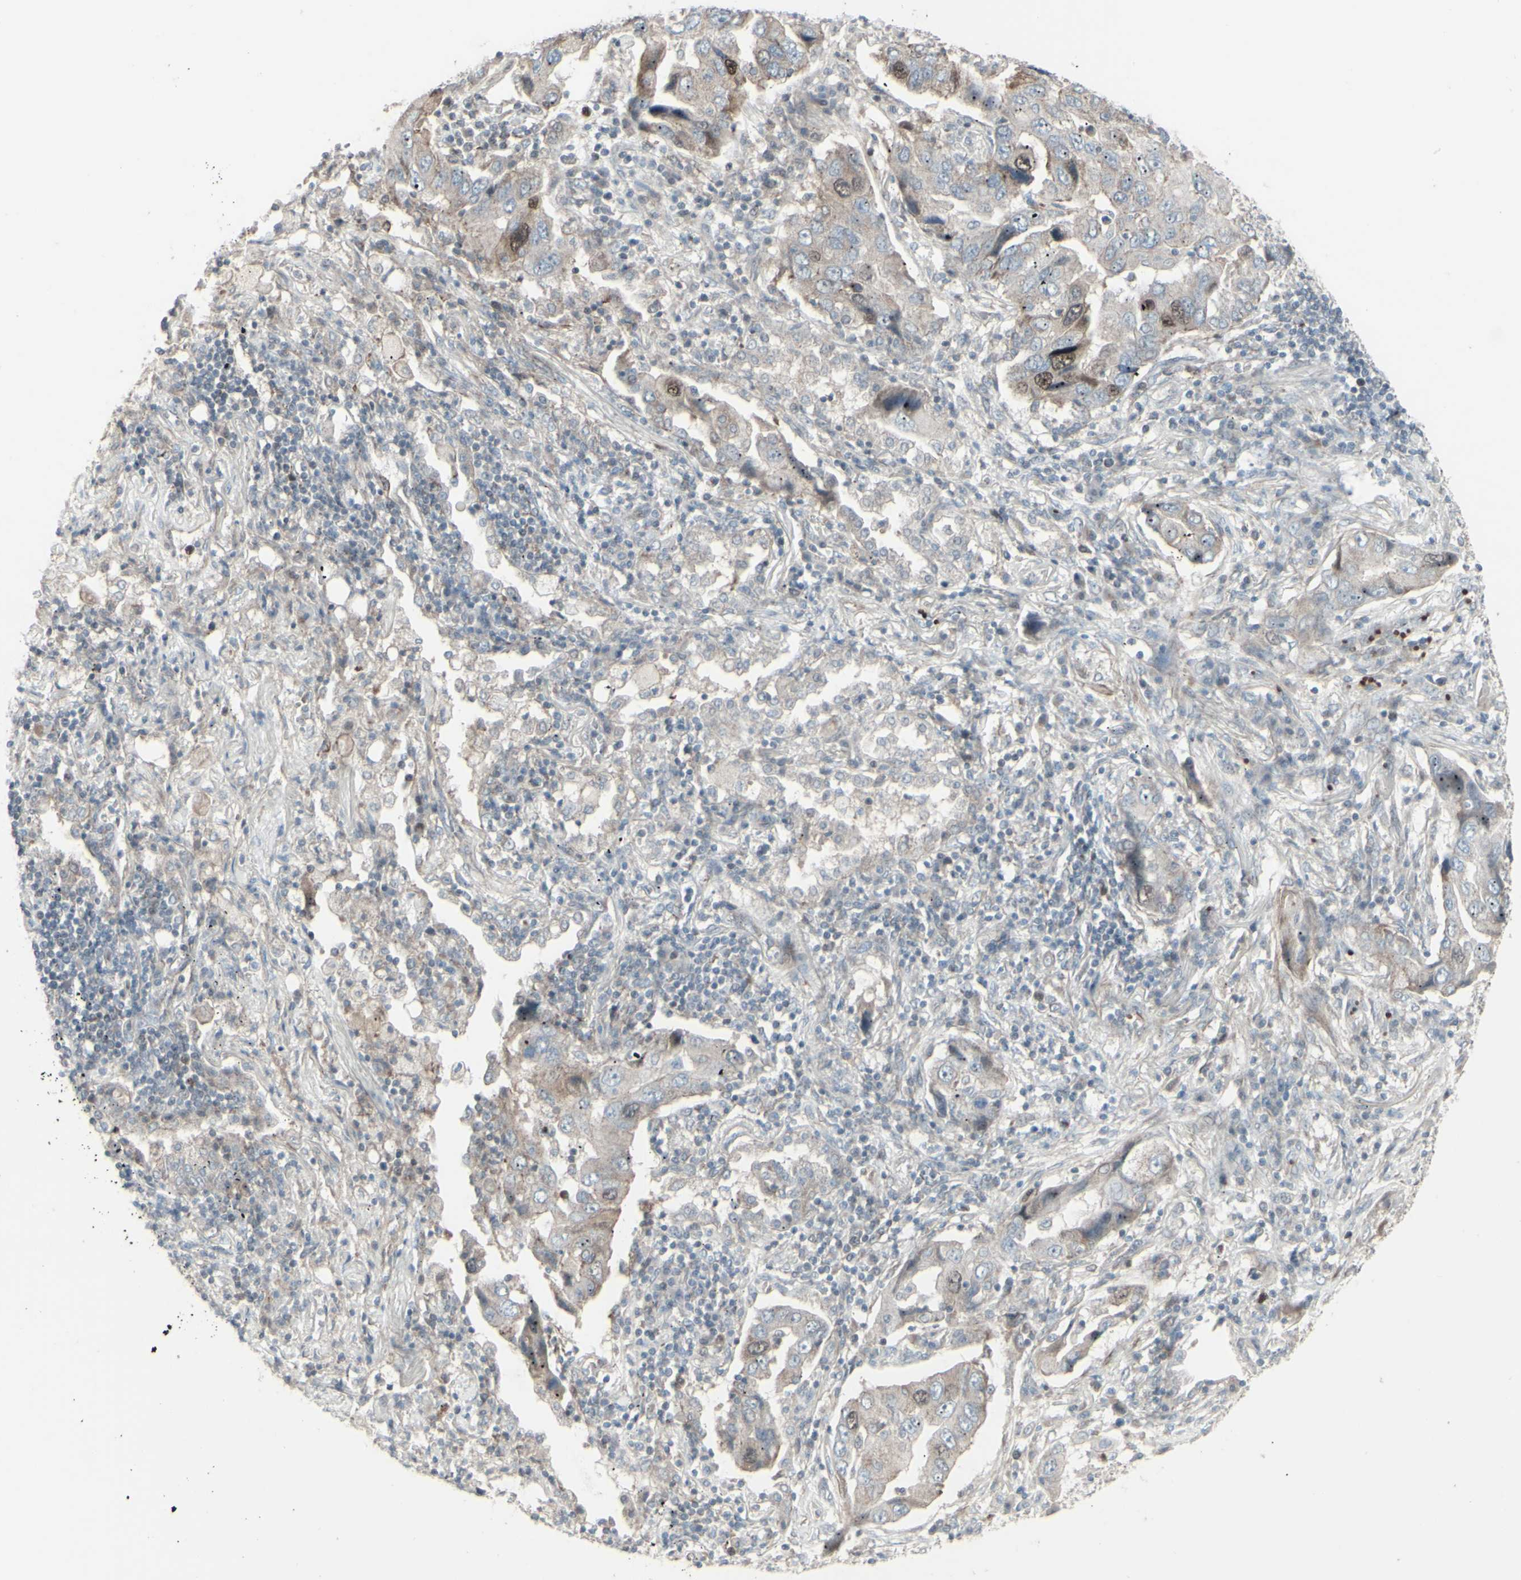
{"staining": {"intensity": "weak", "quantity": "<25%", "location": "cytoplasmic/membranous,nuclear"}, "tissue": "lung cancer", "cell_type": "Tumor cells", "image_type": "cancer", "snomed": [{"axis": "morphology", "description": "Adenocarcinoma, NOS"}, {"axis": "topography", "description": "Lung"}], "caption": "IHC micrograph of lung cancer (adenocarcinoma) stained for a protein (brown), which demonstrates no staining in tumor cells.", "gene": "GMNN", "patient": {"sex": "female", "age": 65}}